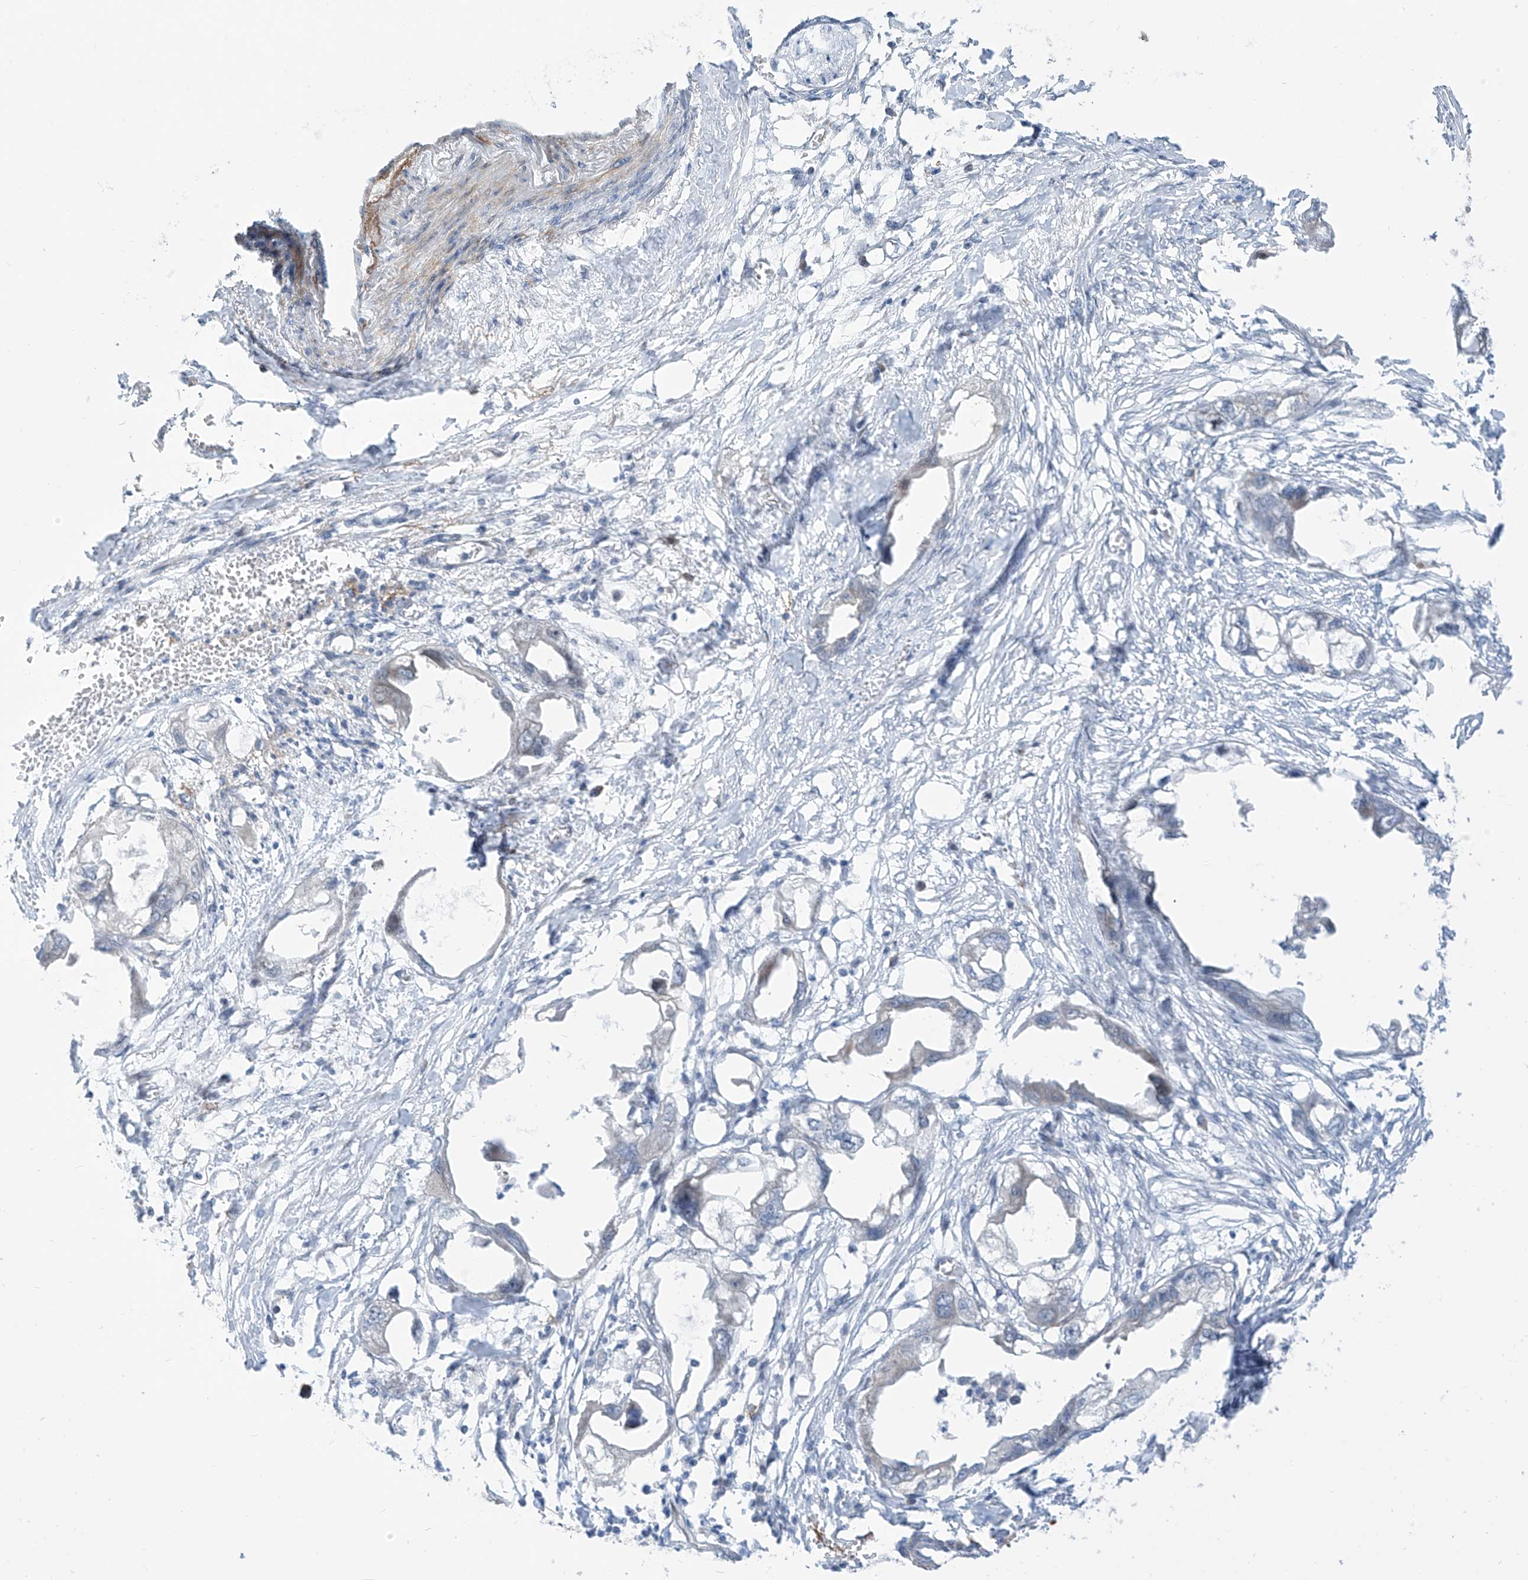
{"staining": {"intensity": "negative", "quantity": "none", "location": "none"}, "tissue": "endometrial cancer", "cell_type": "Tumor cells", "image_type": "cancer", "snomed": [{"axis": "morphology", "description": "Adenocarcinoma, NOS"}, {"axis": "morphology", "description": "Adenocarcinoma, metastatic, NOS"}, {"axis": "topography", "description": "Adipose tissue"}, {"axis": "topography", "description": "Endometrium"}], "caption": "This is an immunohistochemistry micrograph of human endometrial cancer. There is no positivity in tumor cells.", "gene": "LIN9", "patient": {"sex": "female", "age": 67}}